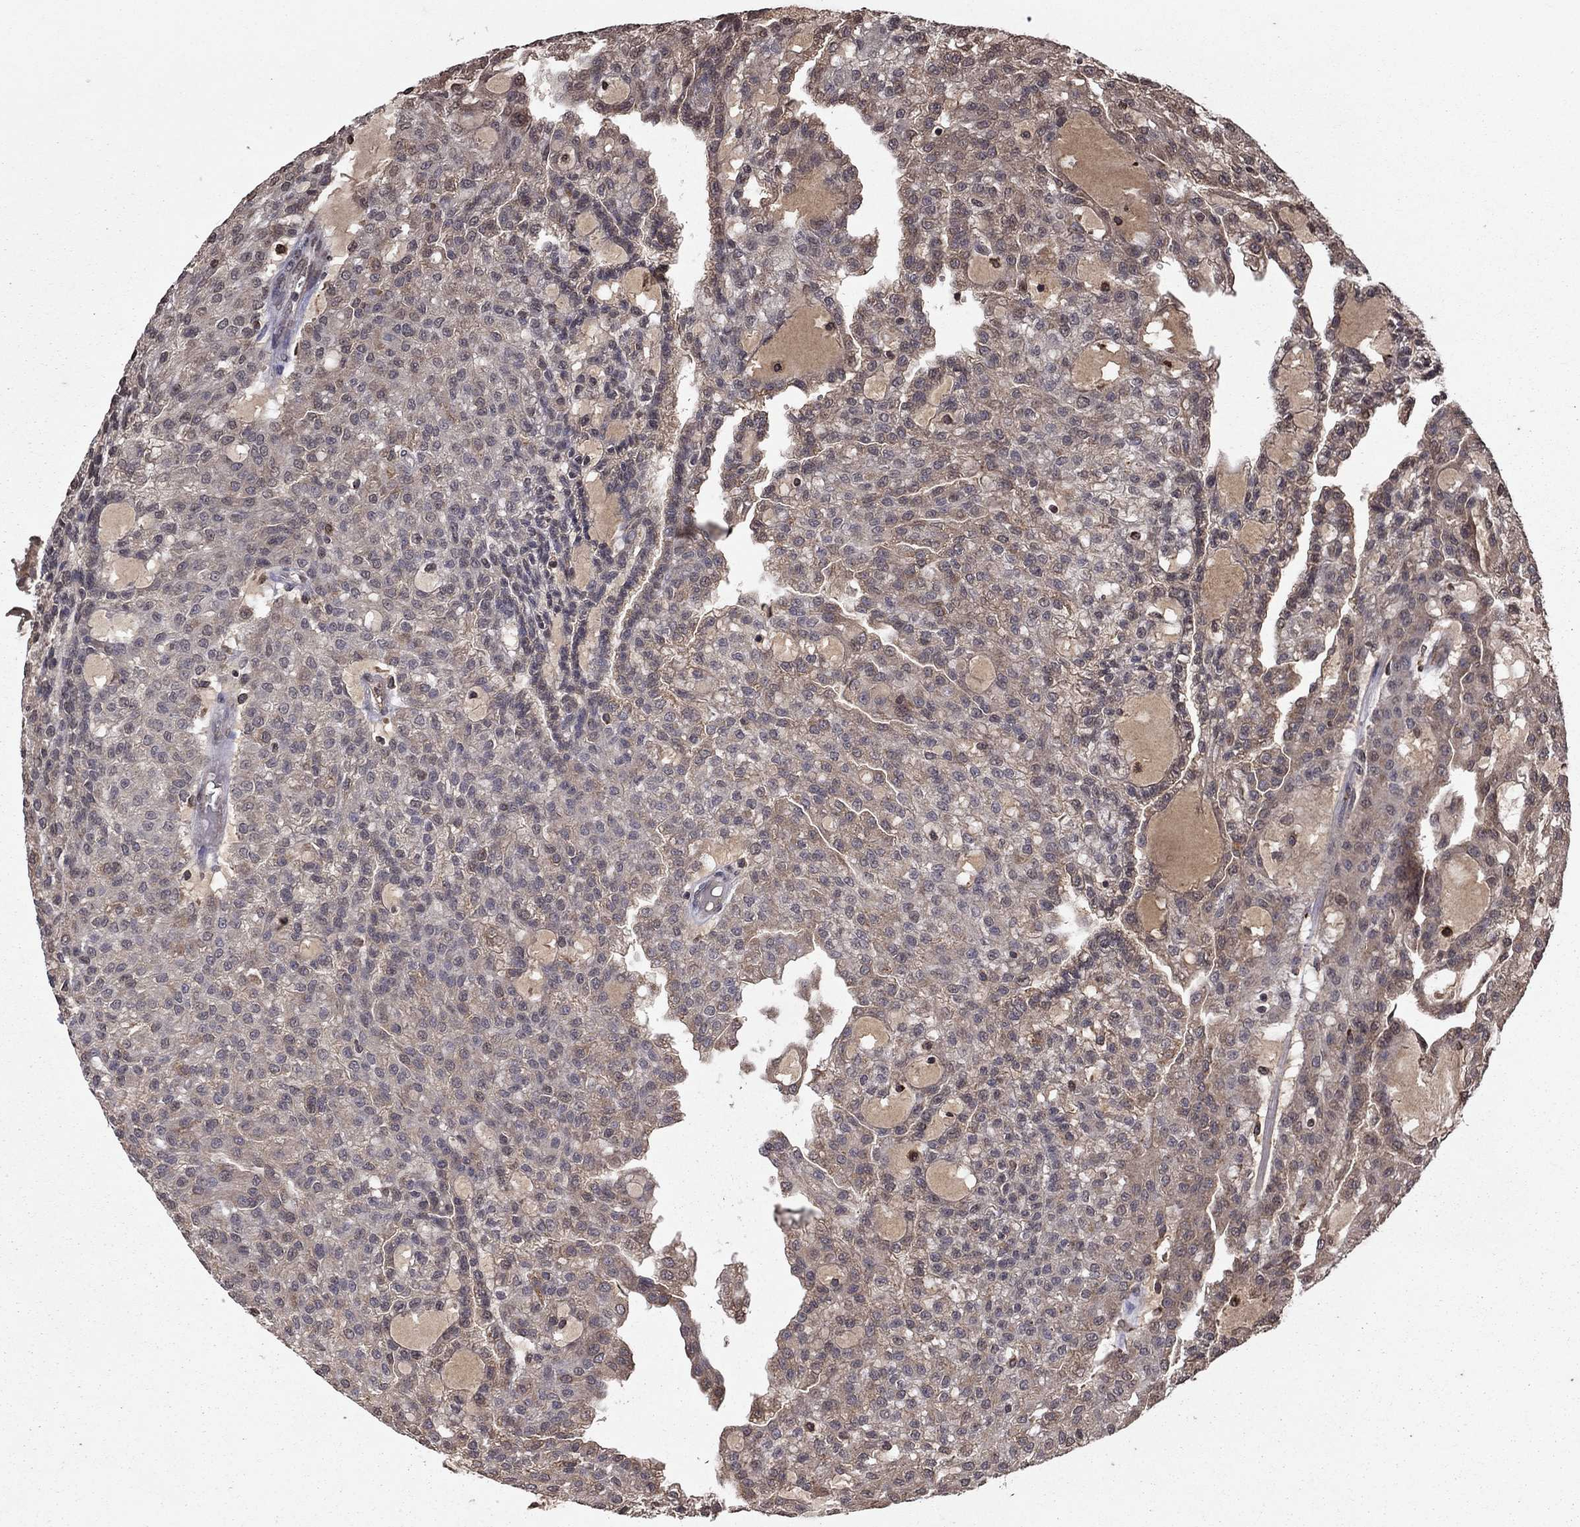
{"staining": {"intensity": "weak", "quantity": "<25%", "location": "cytoplasmic/membranous"}, "tissue": "renal cancer", "cell_type": "Tumor cells", "image_type": "cancer", "snomed": [{"axis": "morphology", "description": "Adenocarcinoma, NOS"}, {"axis": "topography", "description": "Kidney"}], "caption": "The photomicrograph displays no staining of tumor cells in renal cancer (adenocarcinoma). (Immunohistochemistry, brightfield microscopy, high magnification).", "gene": "NLGN1", "patient": {"sex": "male", "age": 63}}